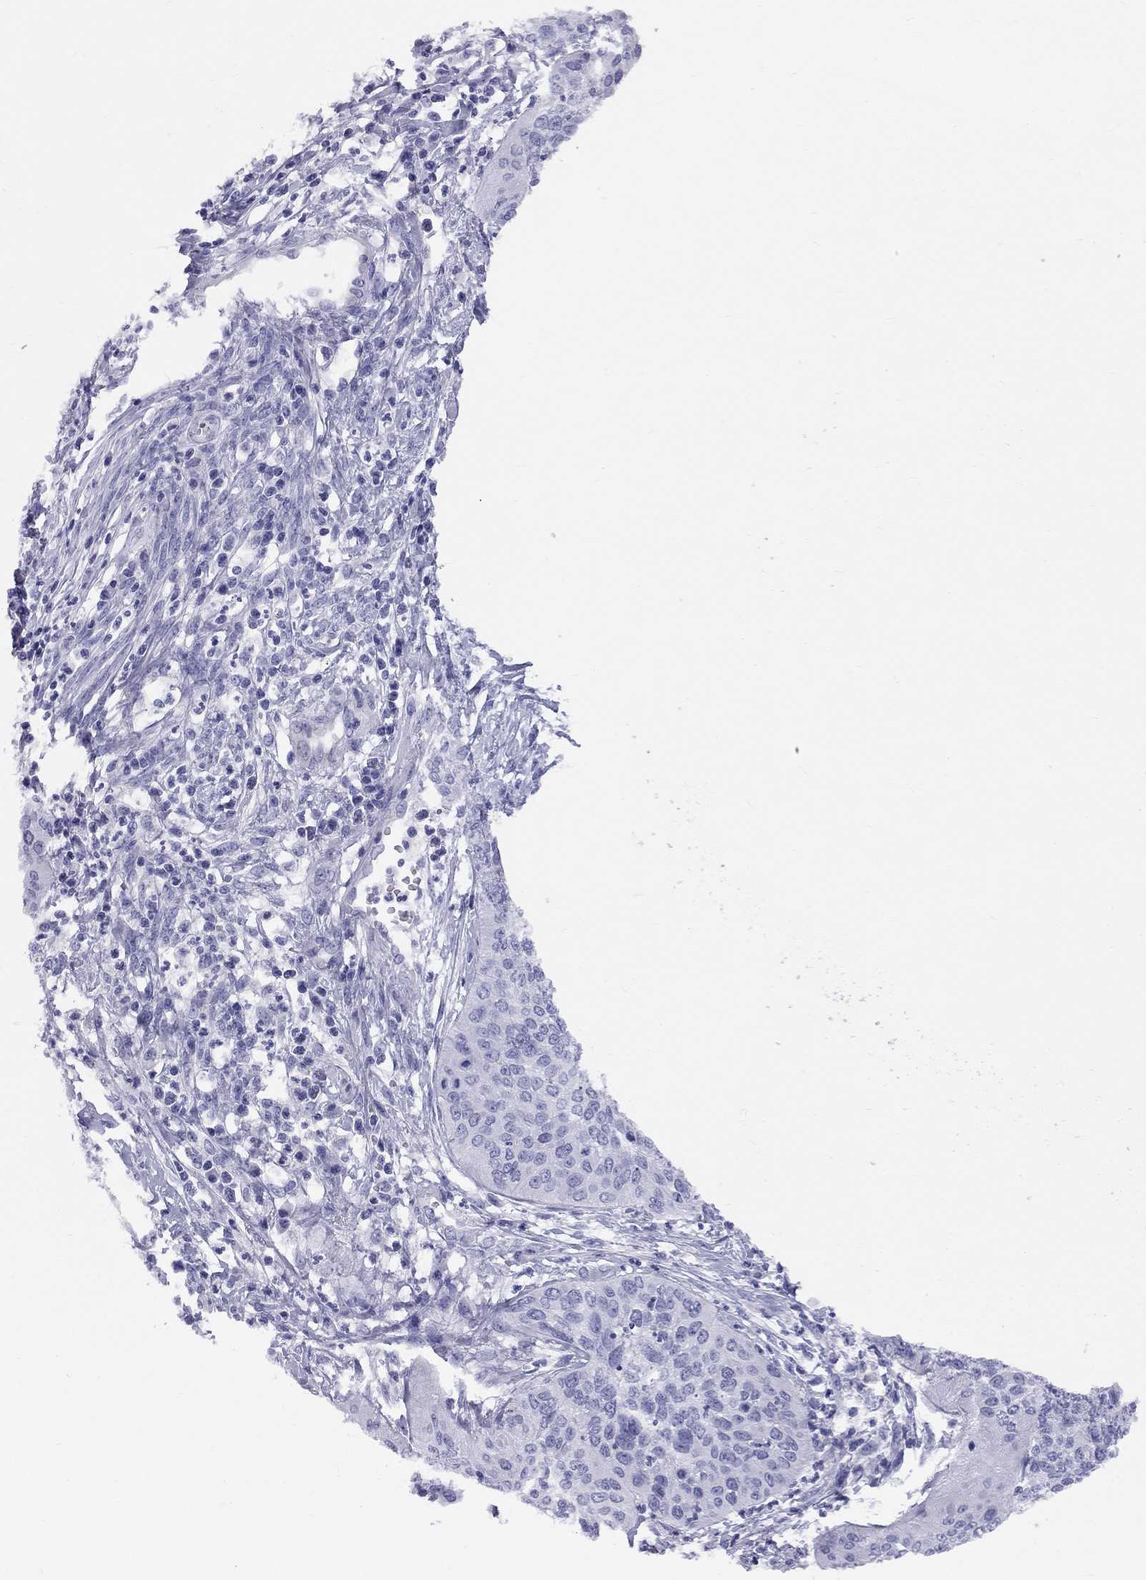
{"staining": {"intensity": "negative", "quantity": "none", "location": "none"}, "tissue": "cervical cancer", "cell_type": "Tumor cells", "image_type": "cancer", "snomed": [{"axis": "morphology", "description": "Normal tissue, NOS"}, {"axis": "morphology", "description": "Squamous cell carcinoma, NOS"}, {"axis": "topography", "description": "Cervix"}], "caption": "An immunohistochemistry (IHC) photomicrograph of cervical cancer (squamous cell carcinoma) is shown. There is no staining in tumor cells of cervical cancer (squamous cell carcinoma).", "gene": "FSCN3", "patient": {"sex": "female", "age": 39}}